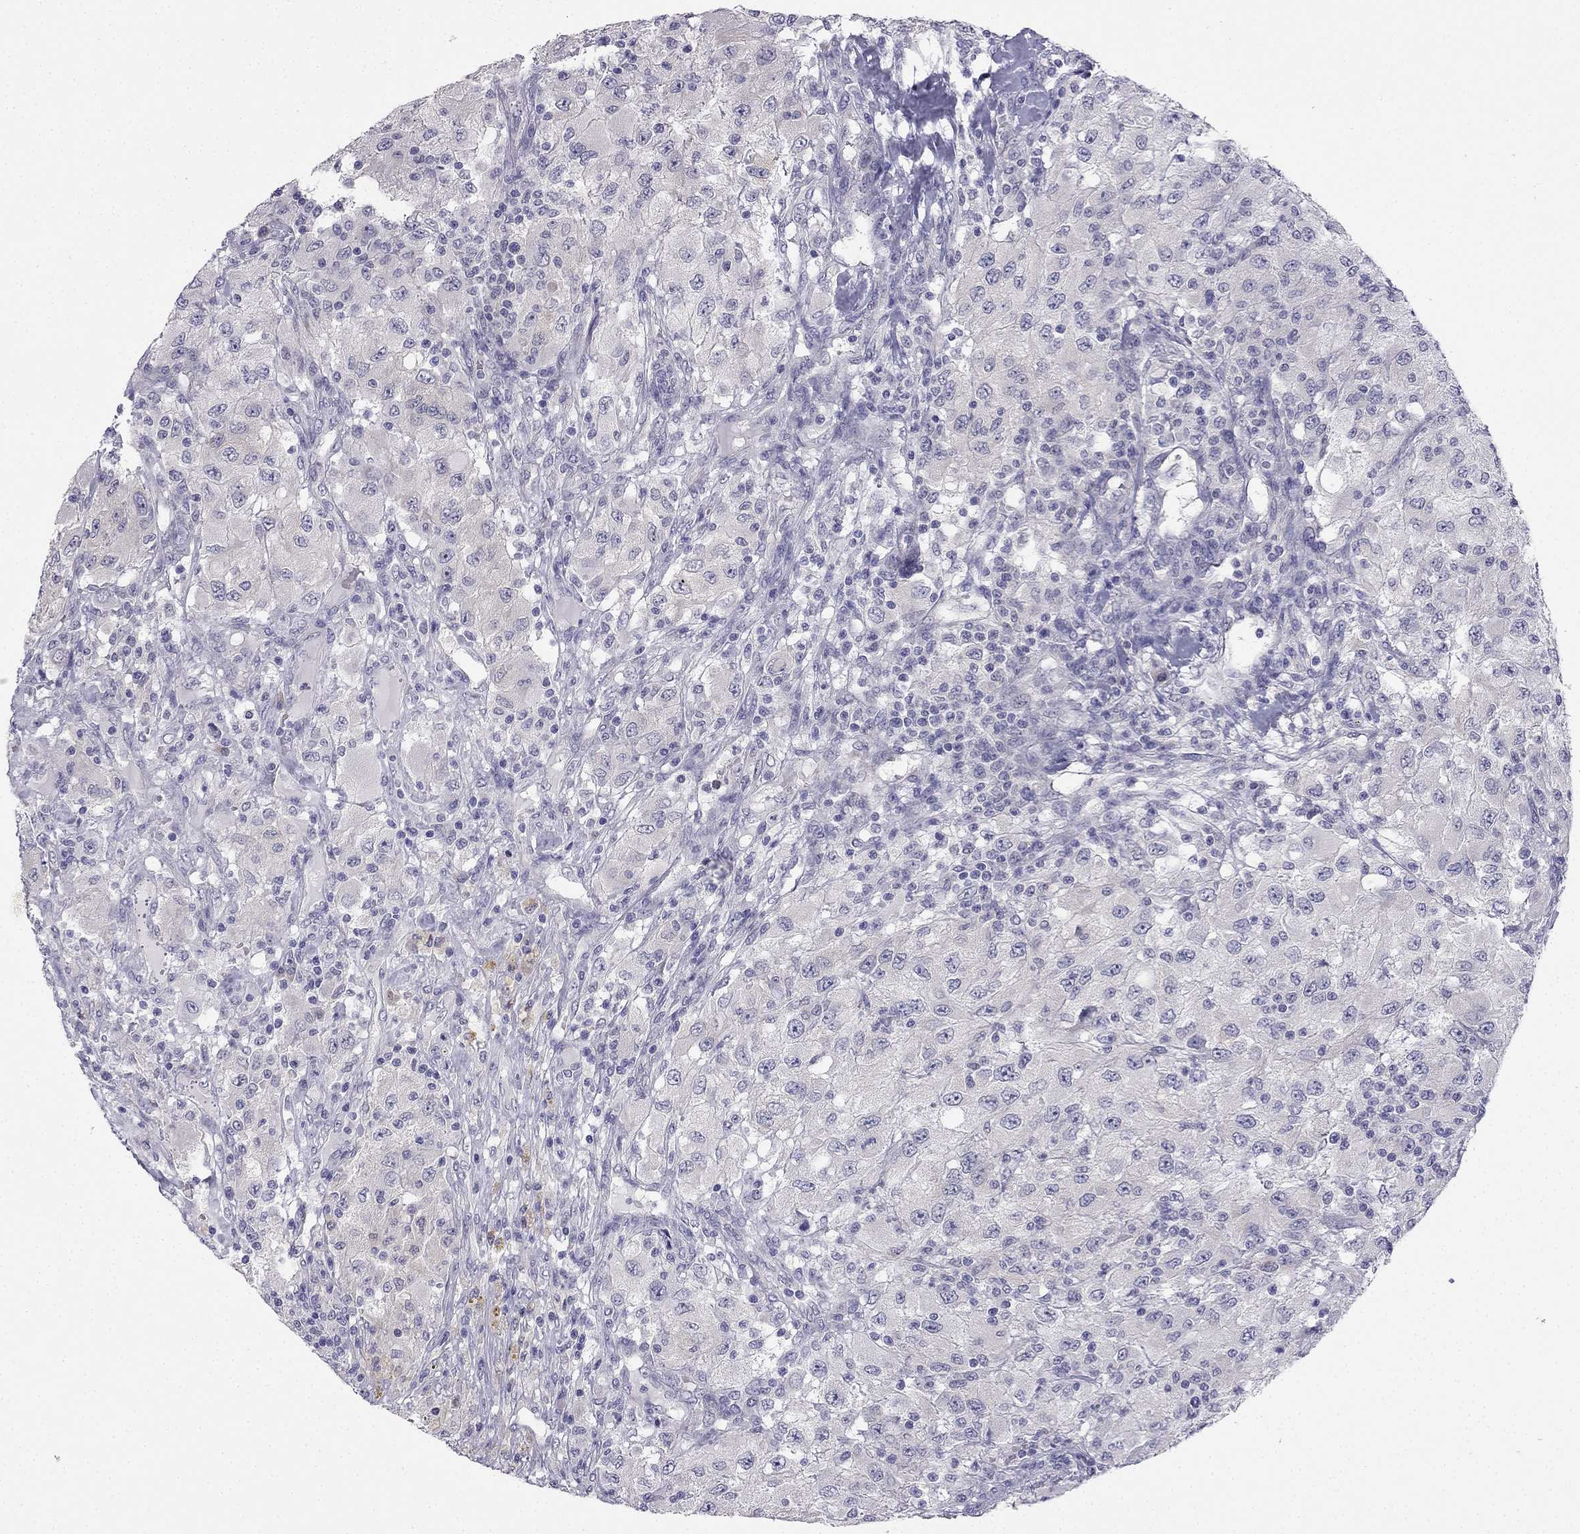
{"staining": {"intensity": "negative", "quantity": "none", "location": "none"}, "tissue": "renal cancer", "cell_type": "Tumor cells", "image_type": "cancer", "snomed": [{"axis": "morphology", "description": "Adenocarcinoma, NOS"}, {"axis": "topography", "description": "Kidney"}], "caption": "DAB (3,3'-diaminobenzidine) immunohistochemical staining of human renal cancer exhibits no significant staining in tumor cells.", "gene": "C16orf89", "patient": {"sex": "female", "age": 67}}